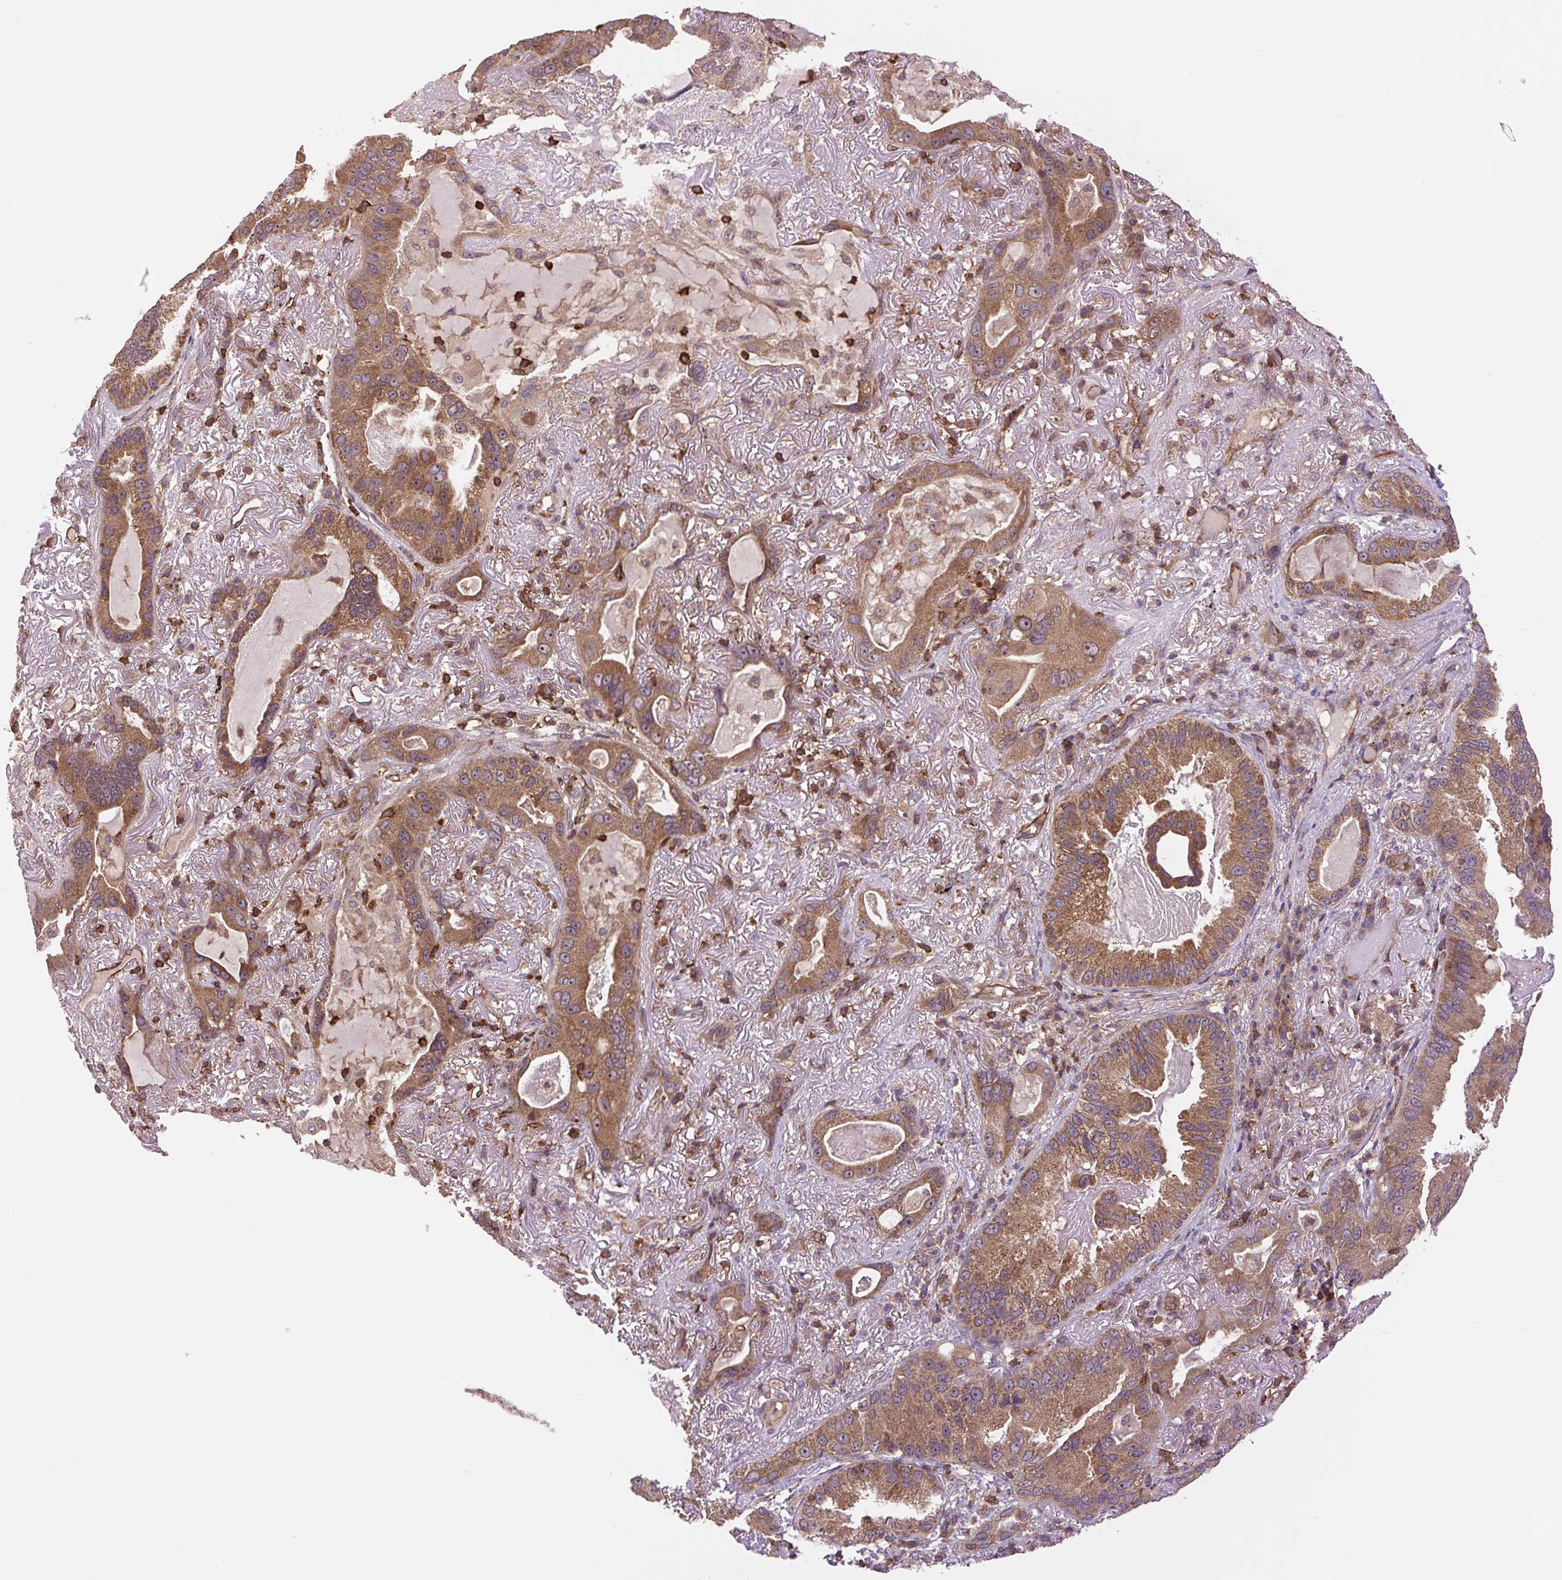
{"staining": {"intensity": "moderate", "quantity": ">75%", "location": "cytoplasmic/membranous,nuclear"}, "tissue": "lung cancer", "cell_type": "Tumor cells", "image_type": "cancer", "snomed": [{"axis": "morphology", "description": "Adenocarcinoma, NOS"}, {"axis": "topography", "description": "Lung"}], "caption": "Tumor cells show medium levels of moderate cytoplasmic/membranous and nuclear expression in about >75% of cells in lung cancer (adenocarcinoma).", "gene": "PLCG1", "patient": {"sex": "female", "age": 69}}